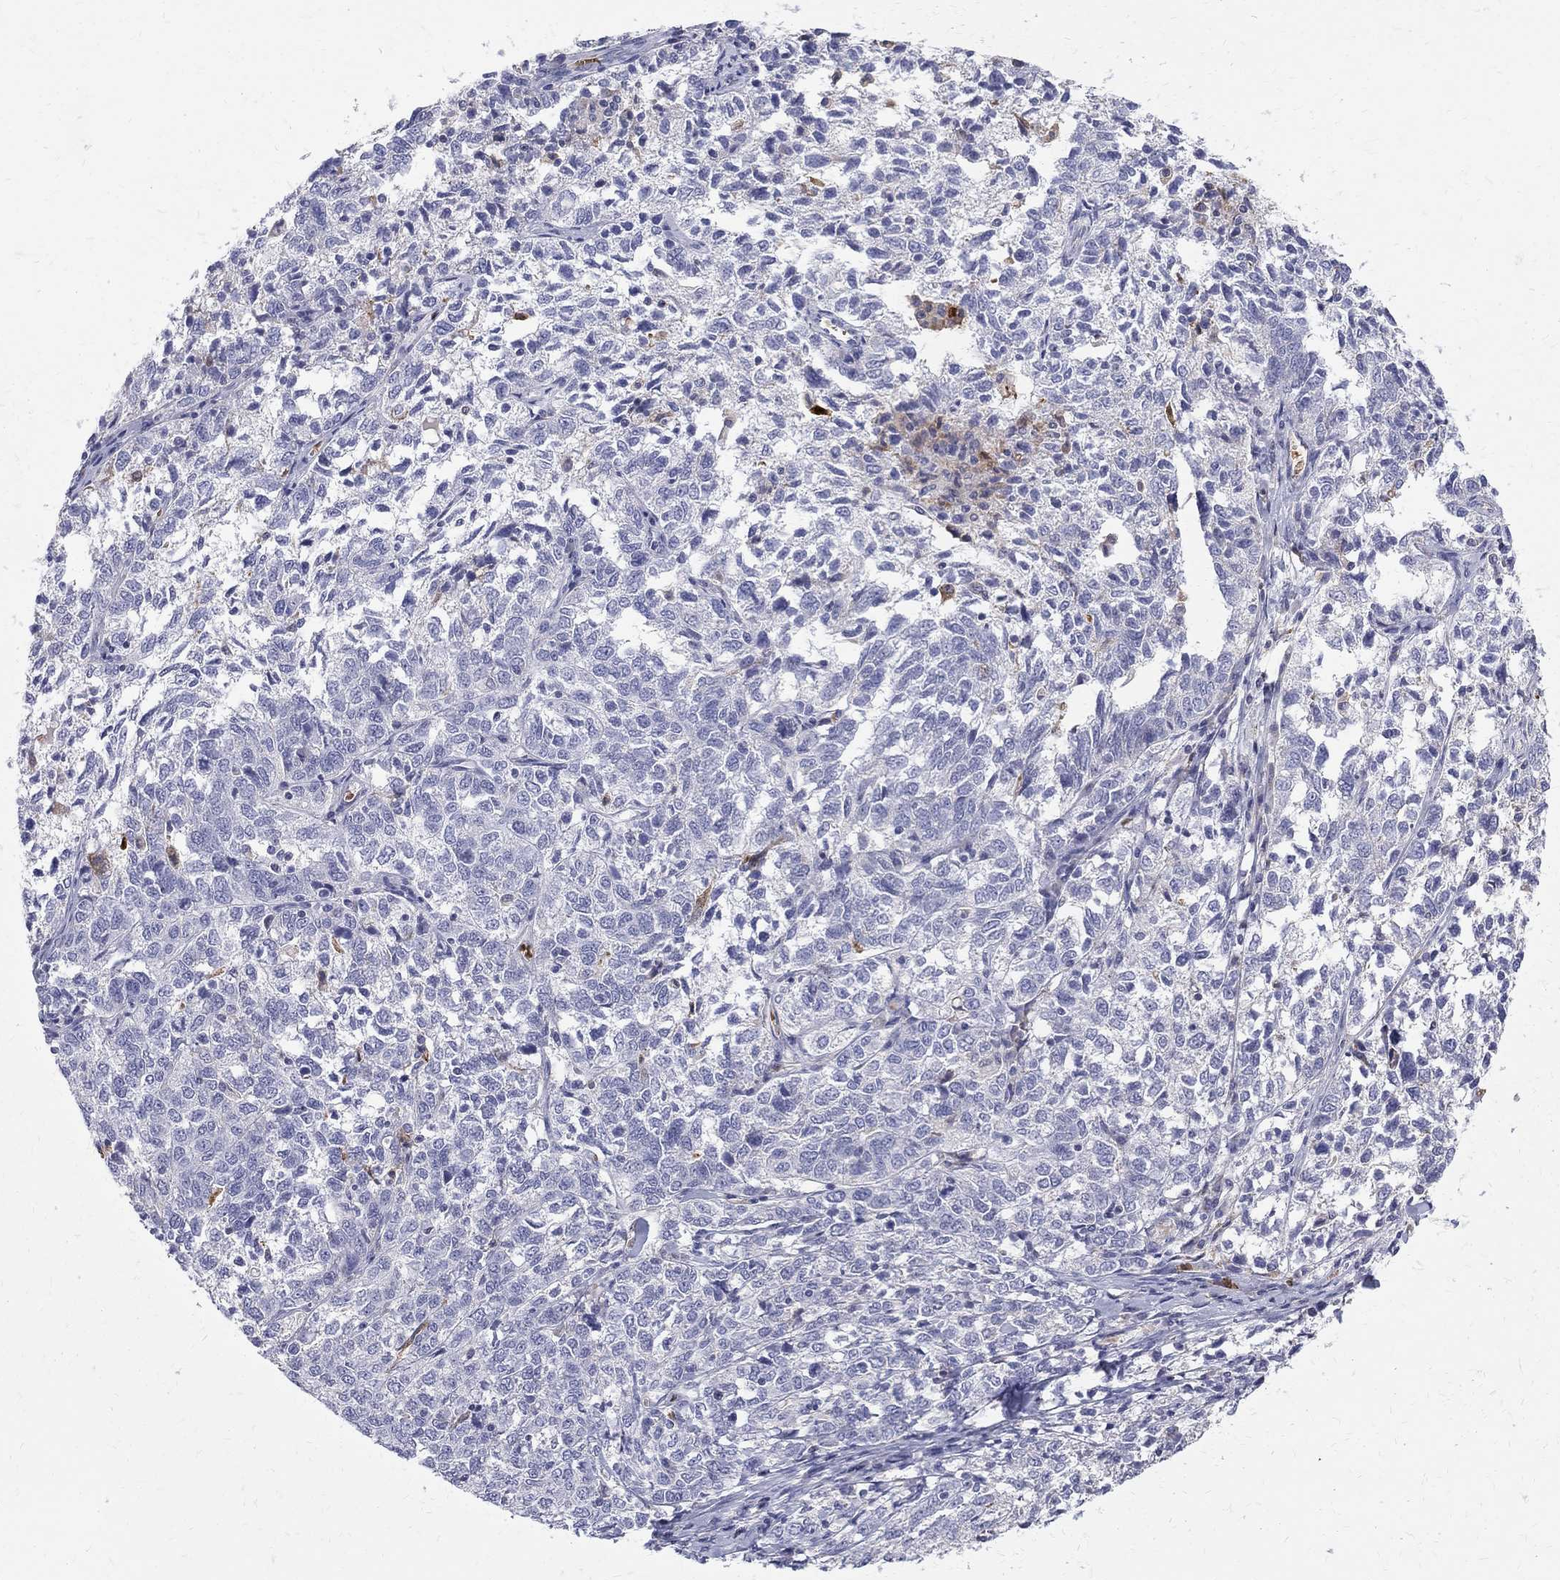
{"staining": {"intensity": "negative", "quantity": "none", "location": "none"}, "tissue": "ovarian cancer", "cell_type": "Tumor cells", "image_type": "cancer", "snomed": [{"axis": "morphology", "description": "Cystadenocarcinoma, serous, NOS"}, {"axis": "topography", "description": "Ovary"}], "caption": "DAB immunohistochemical staining of human ovarian cancer (serous cystadenocarcinoma) displays no significant staining in tumor cells.", "gene": "AGER", "patient": {"sex": "female", "age": 71}}